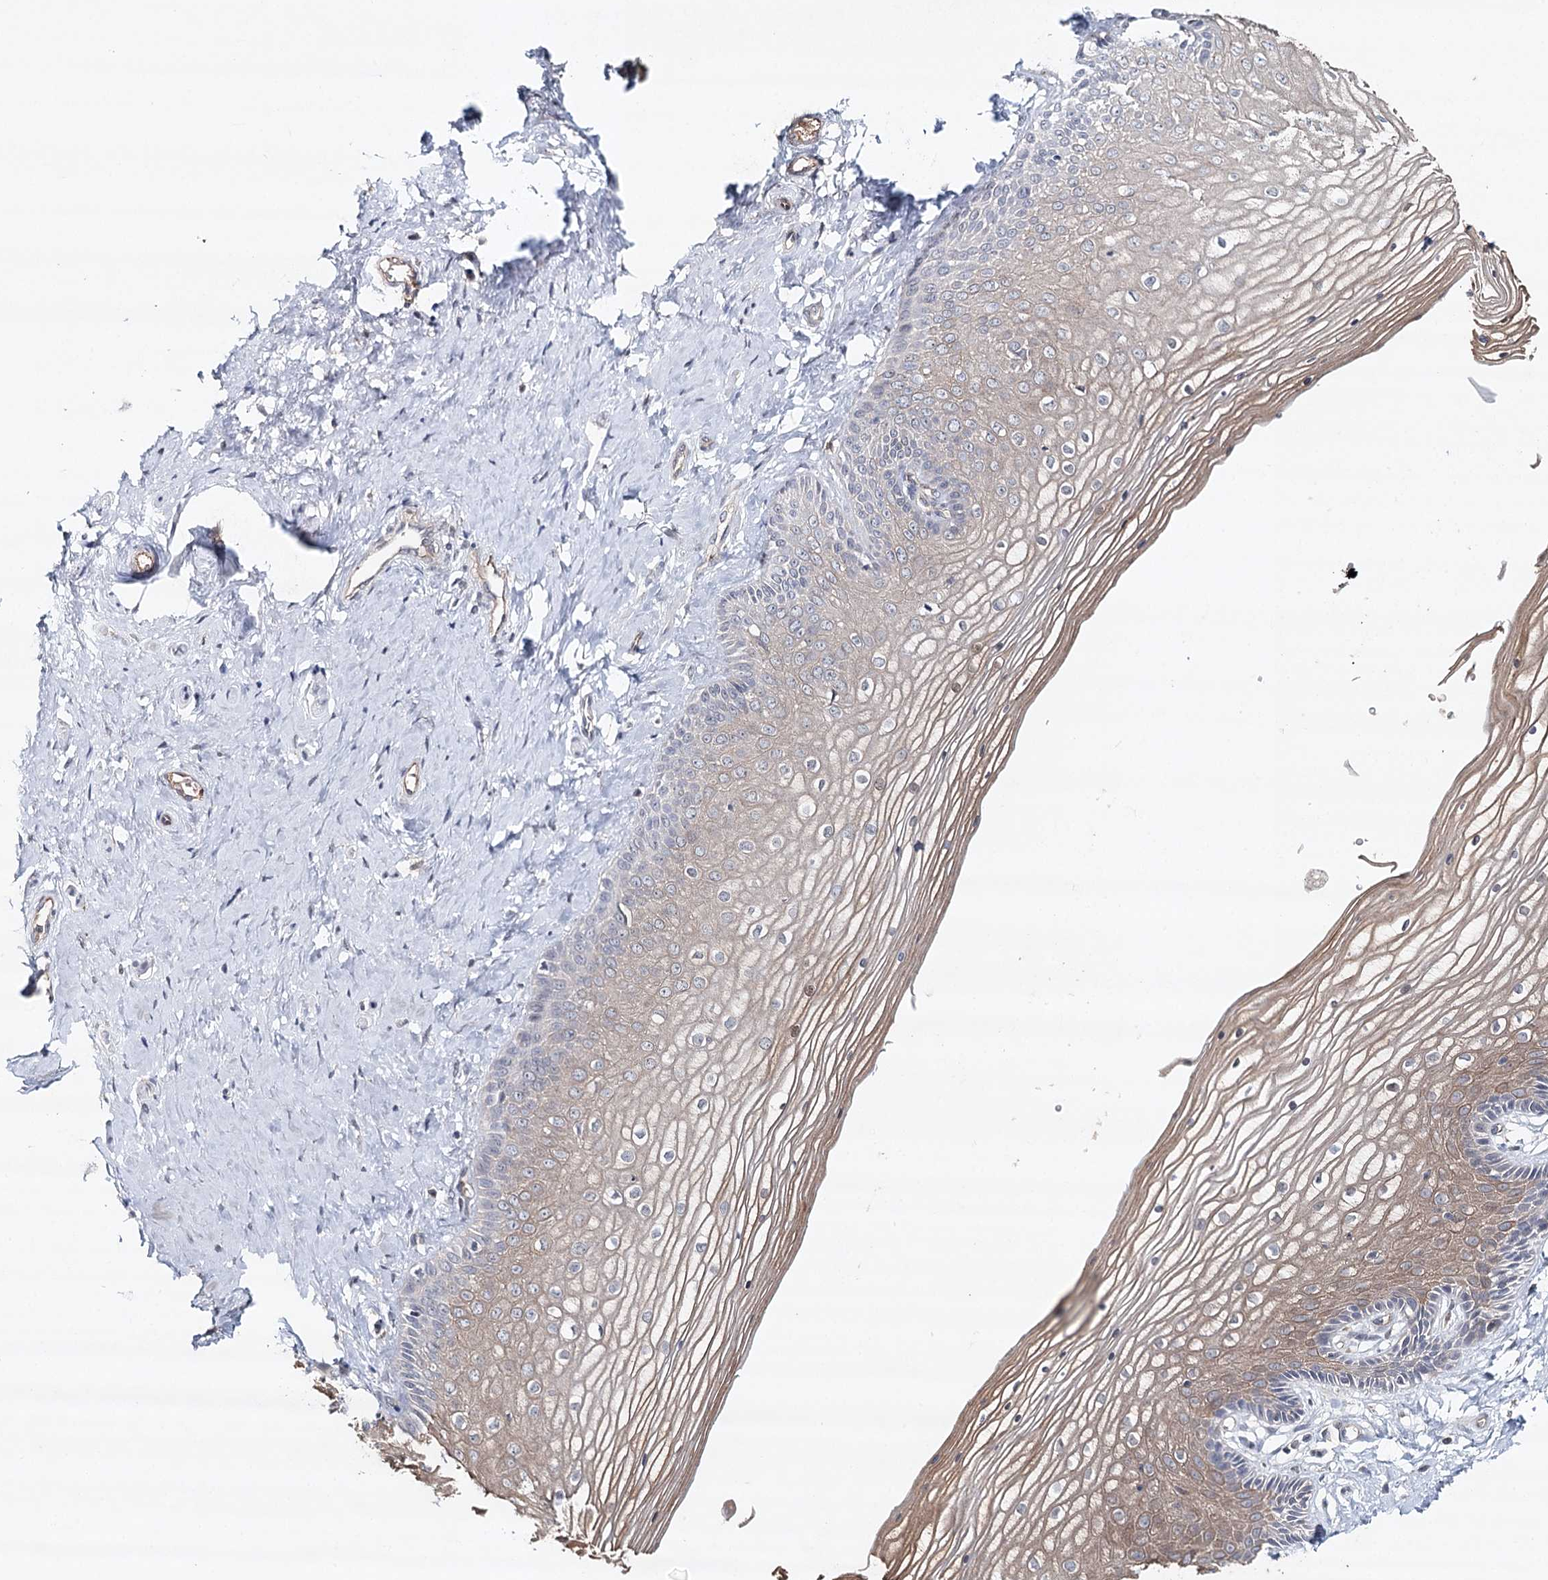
{"staining": {"intensity": "moderate", "quantity": "25%-75%", "location": "cytoplasmic/membranous"}, "tissue": "vagina", "cell_type": "Squamous epithelial cells", "image_type": "normal", "snomed": [{"axis": "morphology", "description": "Normal tissue, NOS"}, {"axis": "topography", "description": "Vagina"}, {"axis": "topography", "description": "Cervix"}], "caption": "IHC staining of benign vagina, which shows medium levels of moderate cytoplasmic/membranous expression in about 25%-75% of squamous epithelial cells indicating moderate cytoplasmic/membranous protein staining. The staining was performed using DAB (3,3'-diaminobenzidine) (brown) for protein detection and nuclei were counterstained in hematoxylin (blue).", "gene": "SYNPO", "patient": {"sex": "female", "age": 40}}